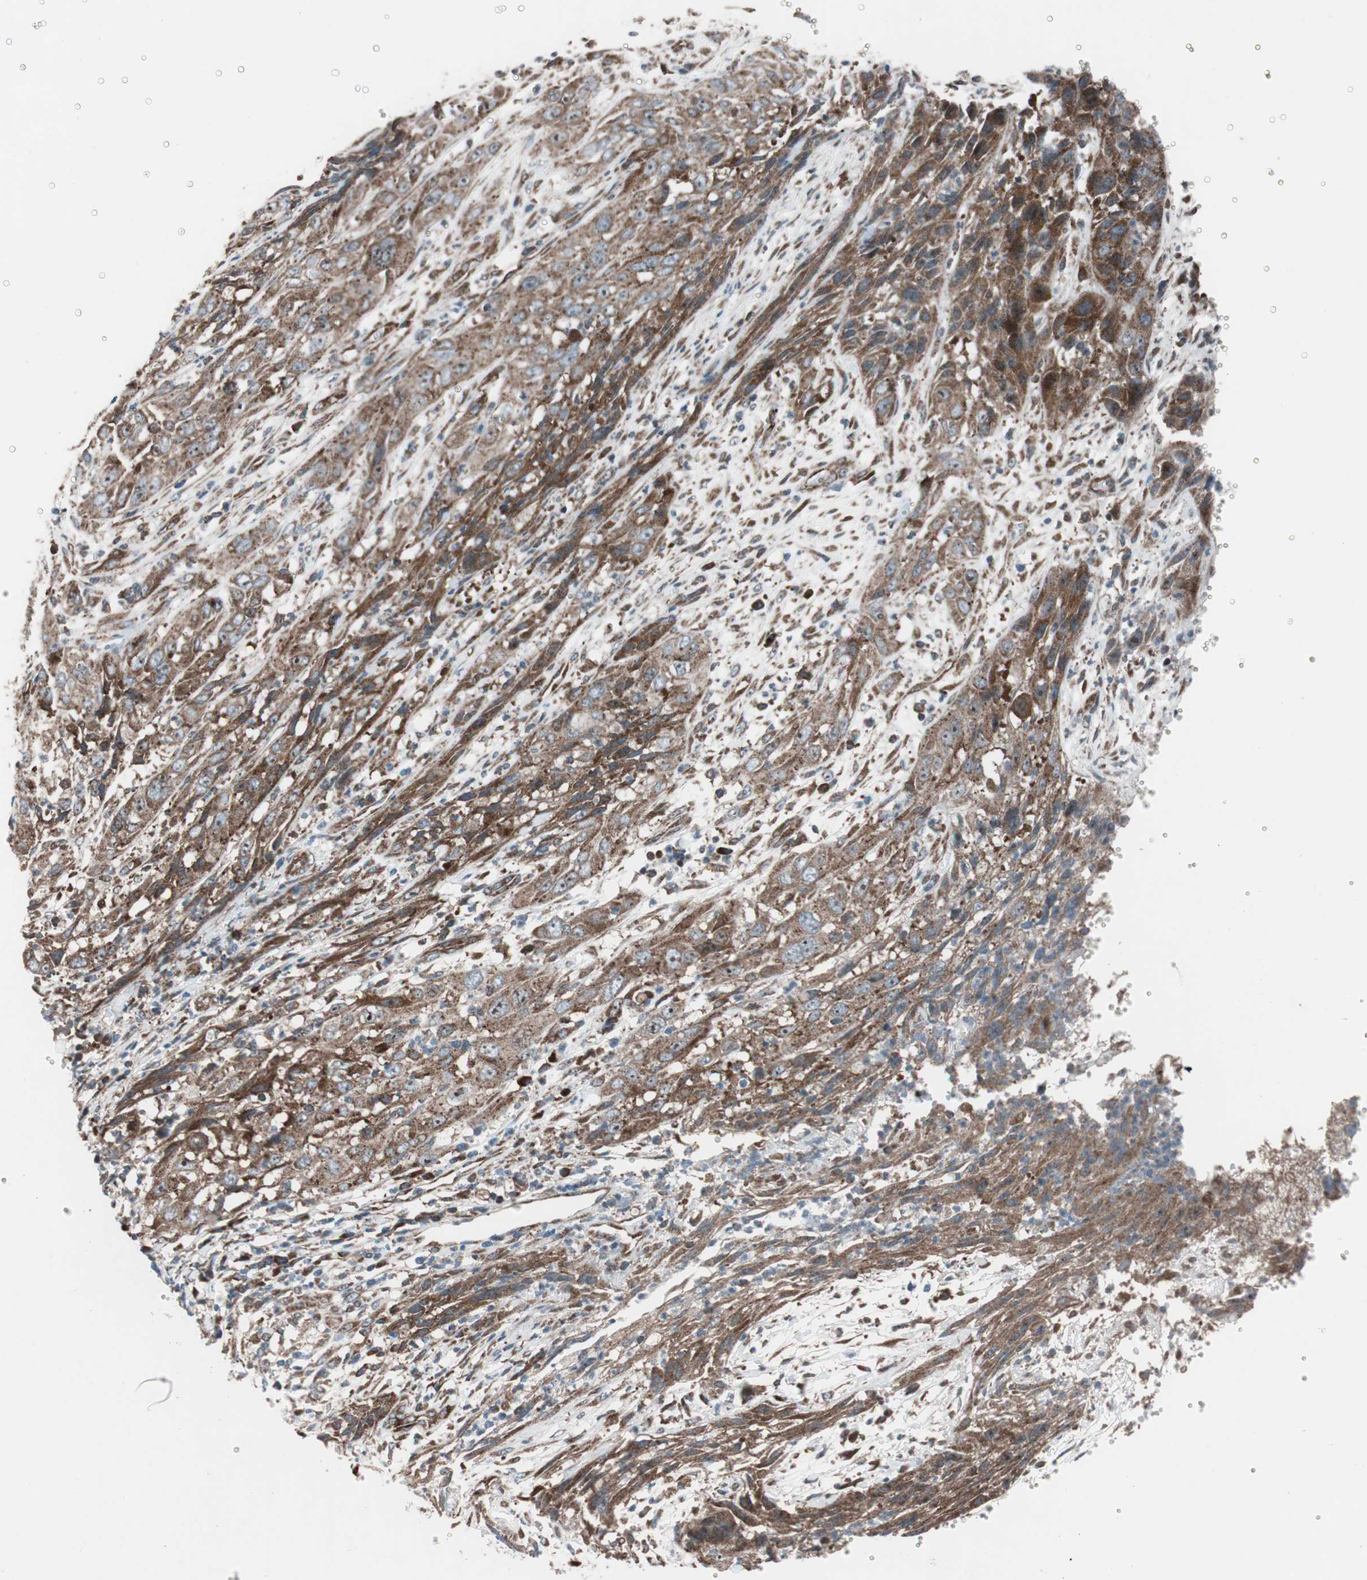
{"staining": {"intensity": "strong", "quantity": ">75%", "location": "cytoplasmic/membranous"}, "tissue": "cervical cancer", "cell_type": "Tumor cells", "image_type": "cancer", "snomed": [{"axis": "morphology", "description": "Squamous cell carcinoma, NOS"}, {"axis": "topography", "description": "Cervix"}], "caption": "An immunohistochemistry (IHC) histopathology image of neoplastic tissue is shown. Protein staining in brown shows strong cytoplasmic/membranous positivity in squamous cell carcinoma (cervical) within tumor cells.", "gene": "CCL14", "patient": {"sex": "female", "age": 32}}